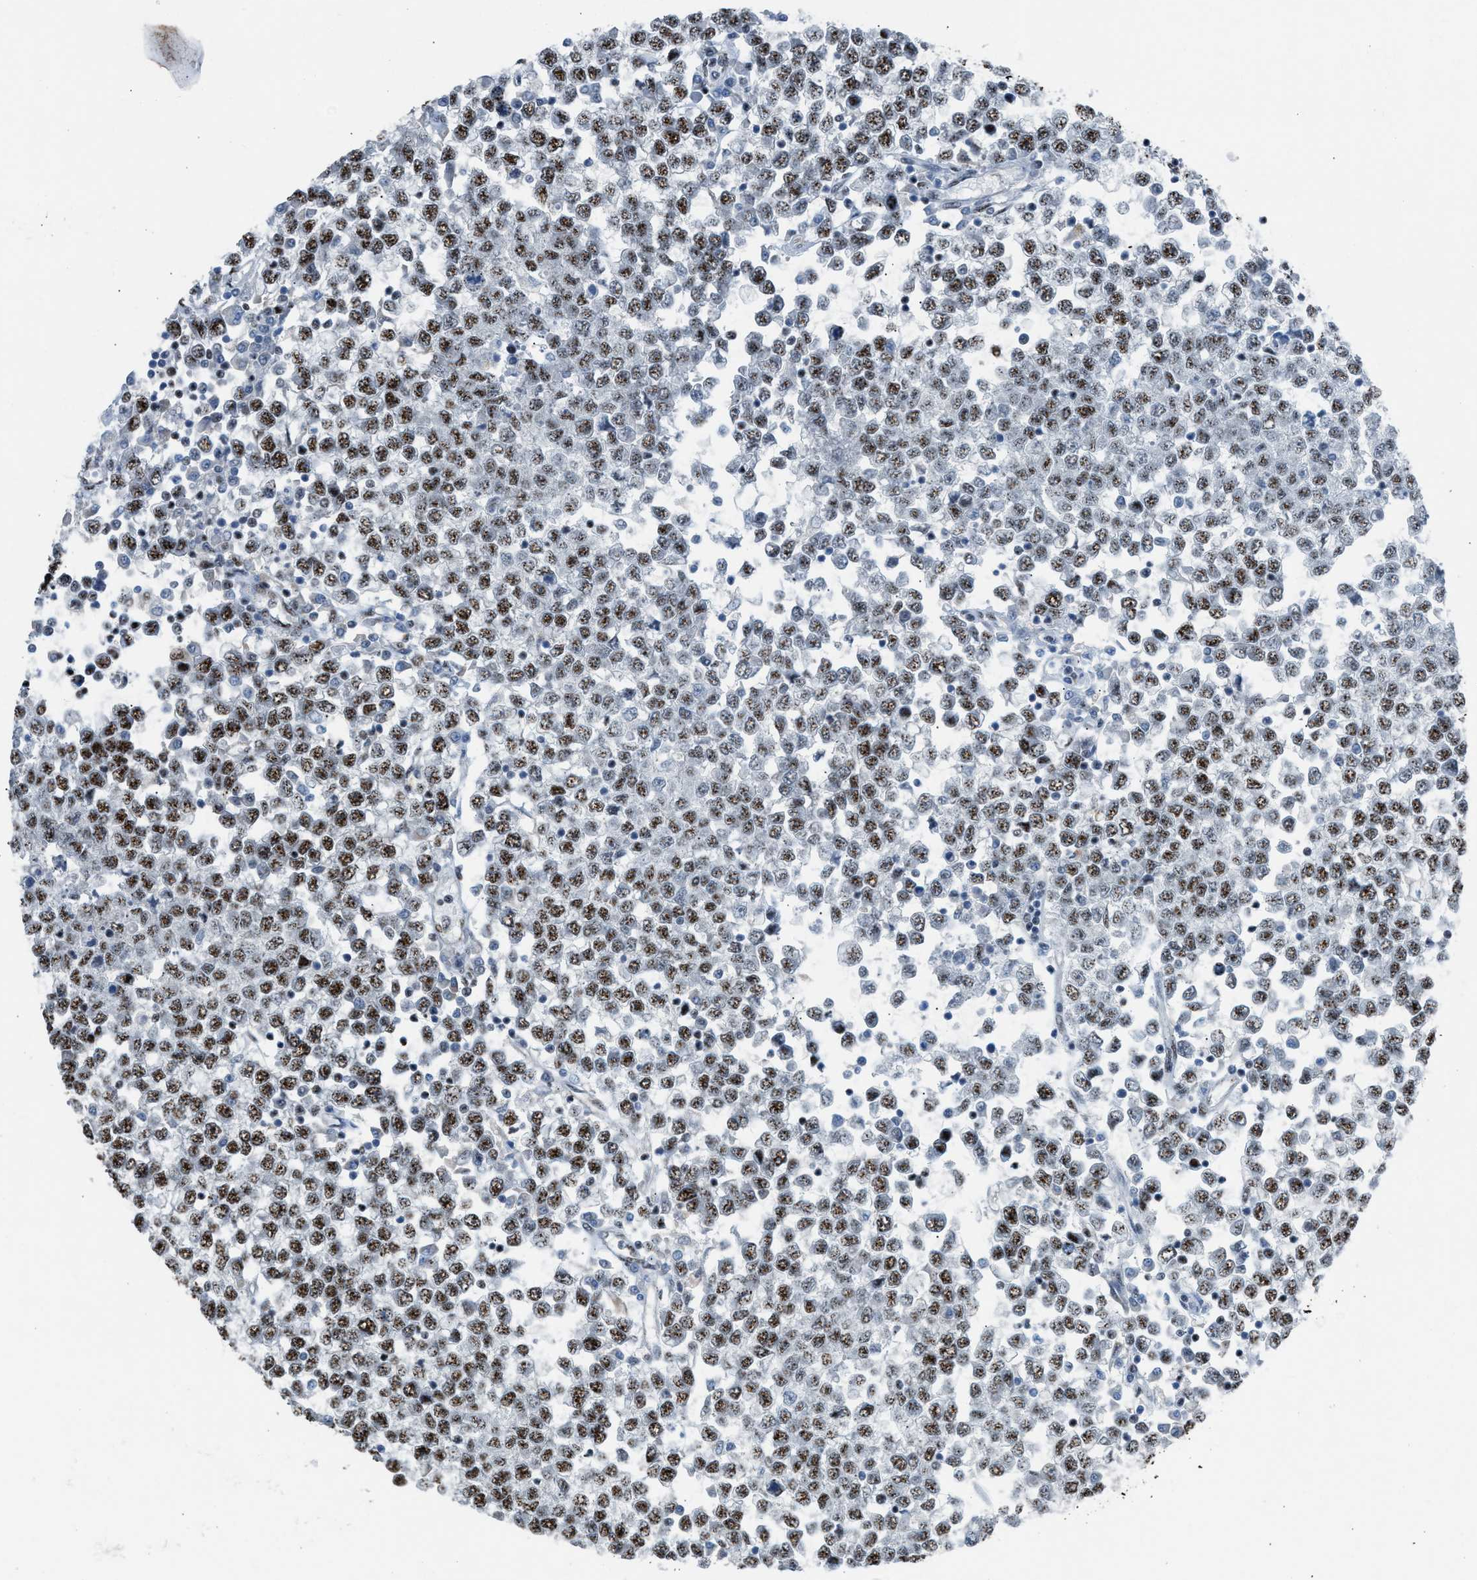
{"staining": {"intensity": "strong", "quantity": ">75%", "location": "nuclear"}, "tissue": "testis cancer", "cell_type": "Tumor cells", "image_type": "cancer", "snomed": [{"axis": "morphology", "description": "Seminoma, NOS"}, {"axis": "topography", "description": "Testis"}], "caption": "A high amount of strong nuclear expression is identified in about >75% of tumor cells in testis cancer tissue. (DAB (3,3'-diaminobenzidine) IHC with brightfield microscopy, high magnification).", "gene": "CENPP", "patient": {"sex": "male", "age": 65}}